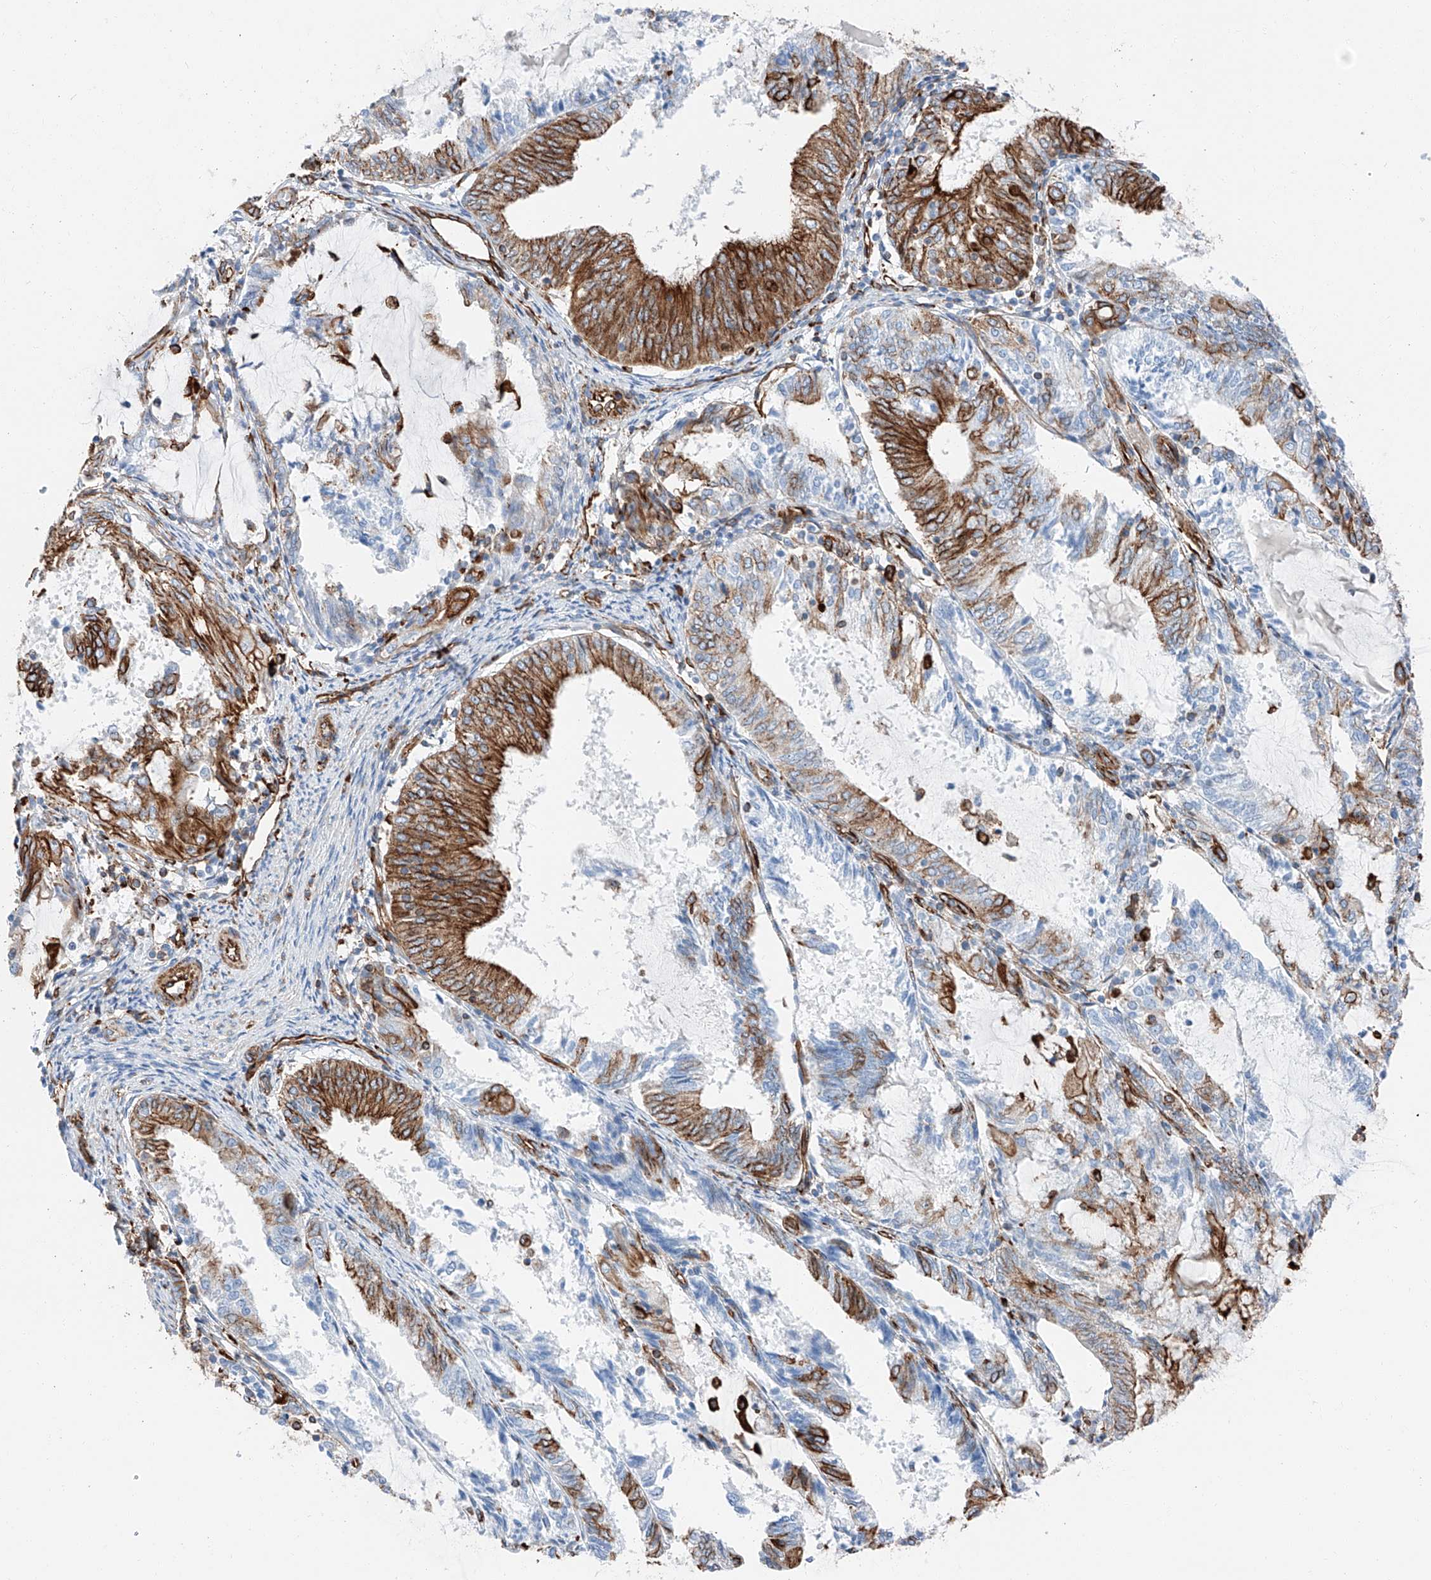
{"staining": {"intensity": "strong", "quantity": "25%-75%", "location": "cytoplasmic/membranous"}, "tissue": "endometrial cancer", "cell_type": "Tumor cells", "image_type": "cancer", "snomed": [{"axis": "morphology", "description": "Adenocarcinoma, NOS"}, {"axis": "topography", "description": "Endometrium"}], "caption": "Immunohistochemistry (IHC) (DAB) staining of endometrial cancer (adenocarcinoma) demonstrates strong cytoplasmic/membranous protein staining in approximately 25%-75% of tumor cells.", "gene": "ZNF804A", "patient": {"sex": "female", "age": 81}}